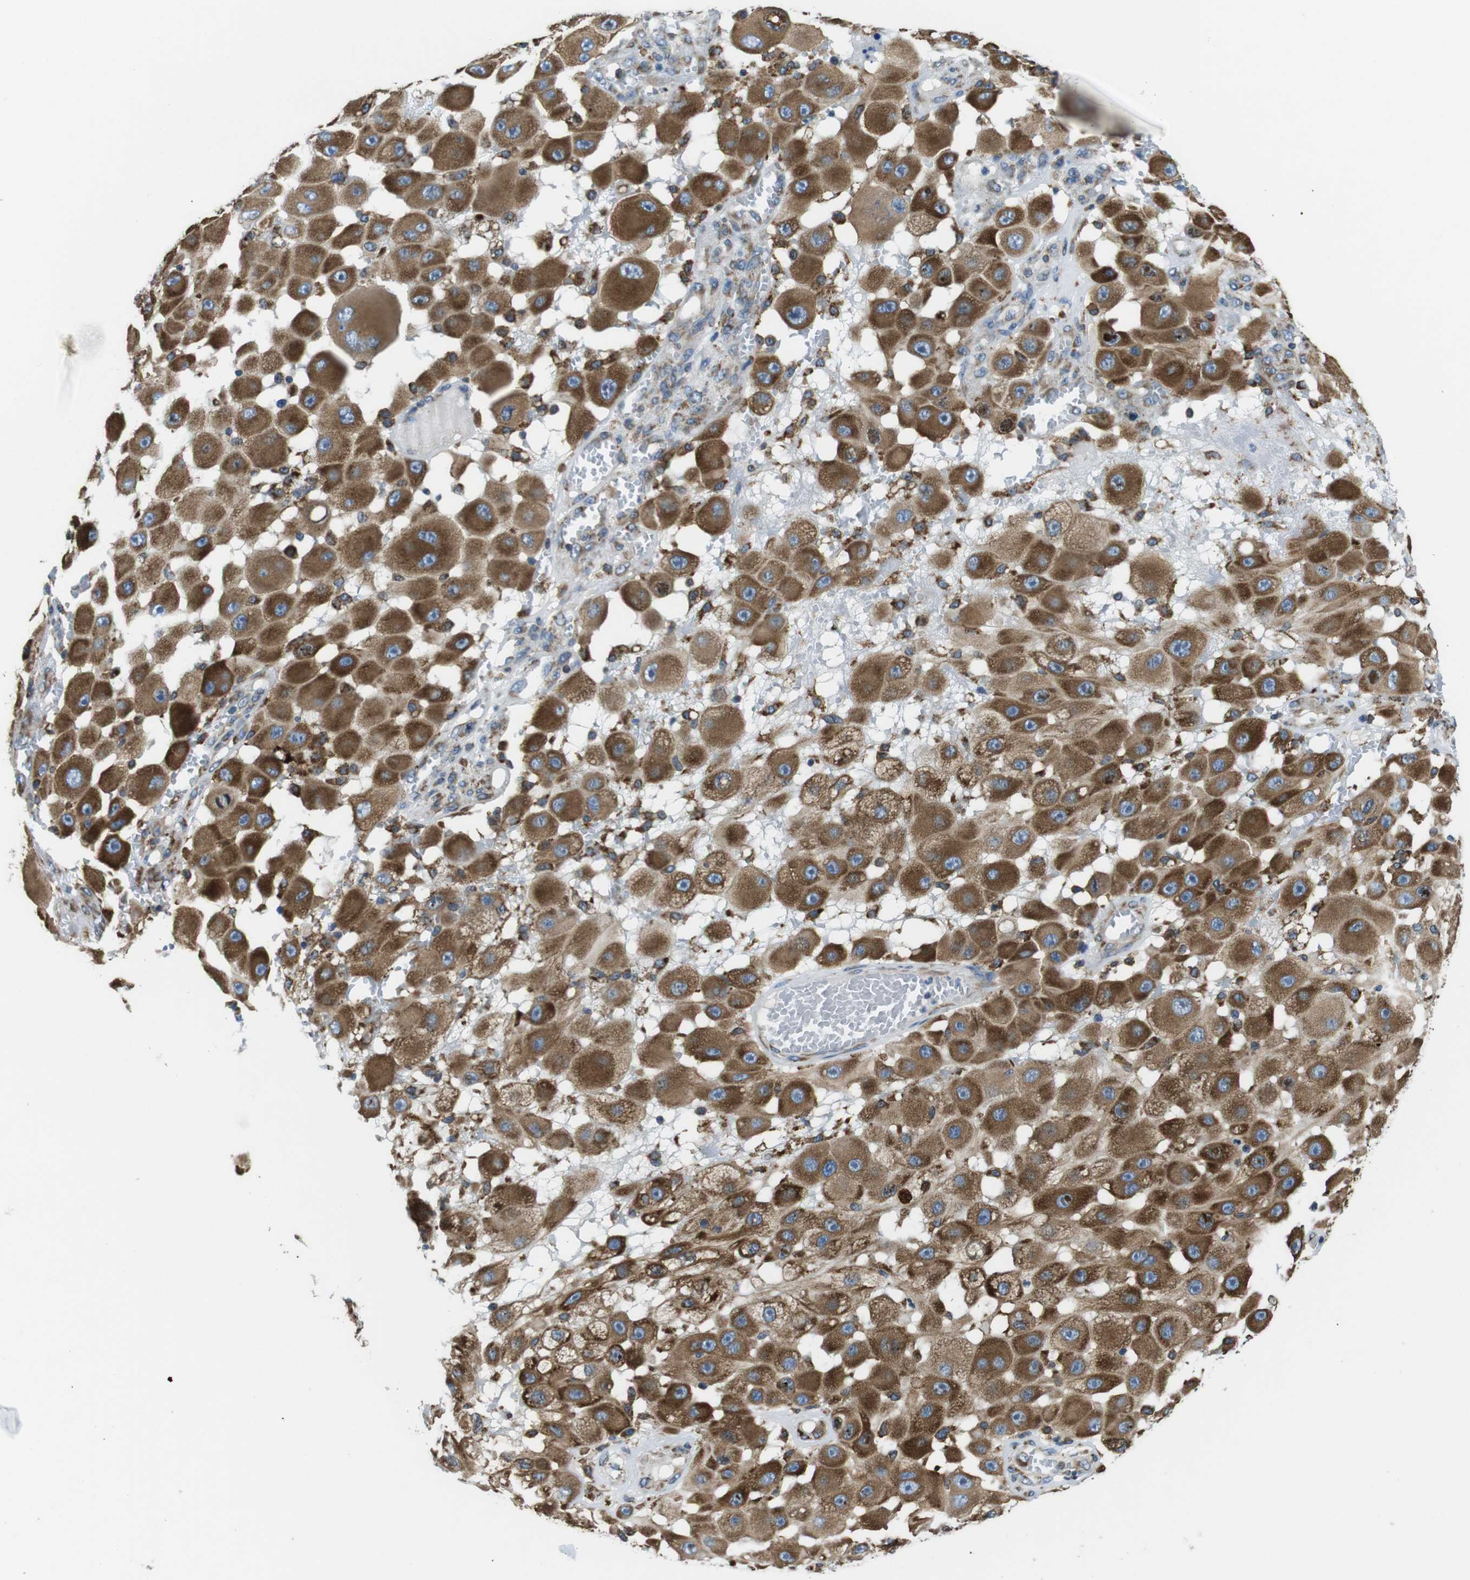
{"staining": {"intensity": "moderate", "quantity": ">75%", "location": "cytoplasmic/membranous"}, "tissue": "melanoma", "cell_type": "Tumor cells", "image_type": "cancer", "snomed": [{"axis": "morphology", "description": "Malignant melanoma, NOS"}, {"axis": "topography", "description": "Skin"}], "caption": "Immunohistochemical staining of human melanoma displays medium levels of moderate cytoplasmic/membranous protein expression in about >75% of tumor cells.", "gene": "UGGT1", "patient": {"sex": "female", "age": 81}}